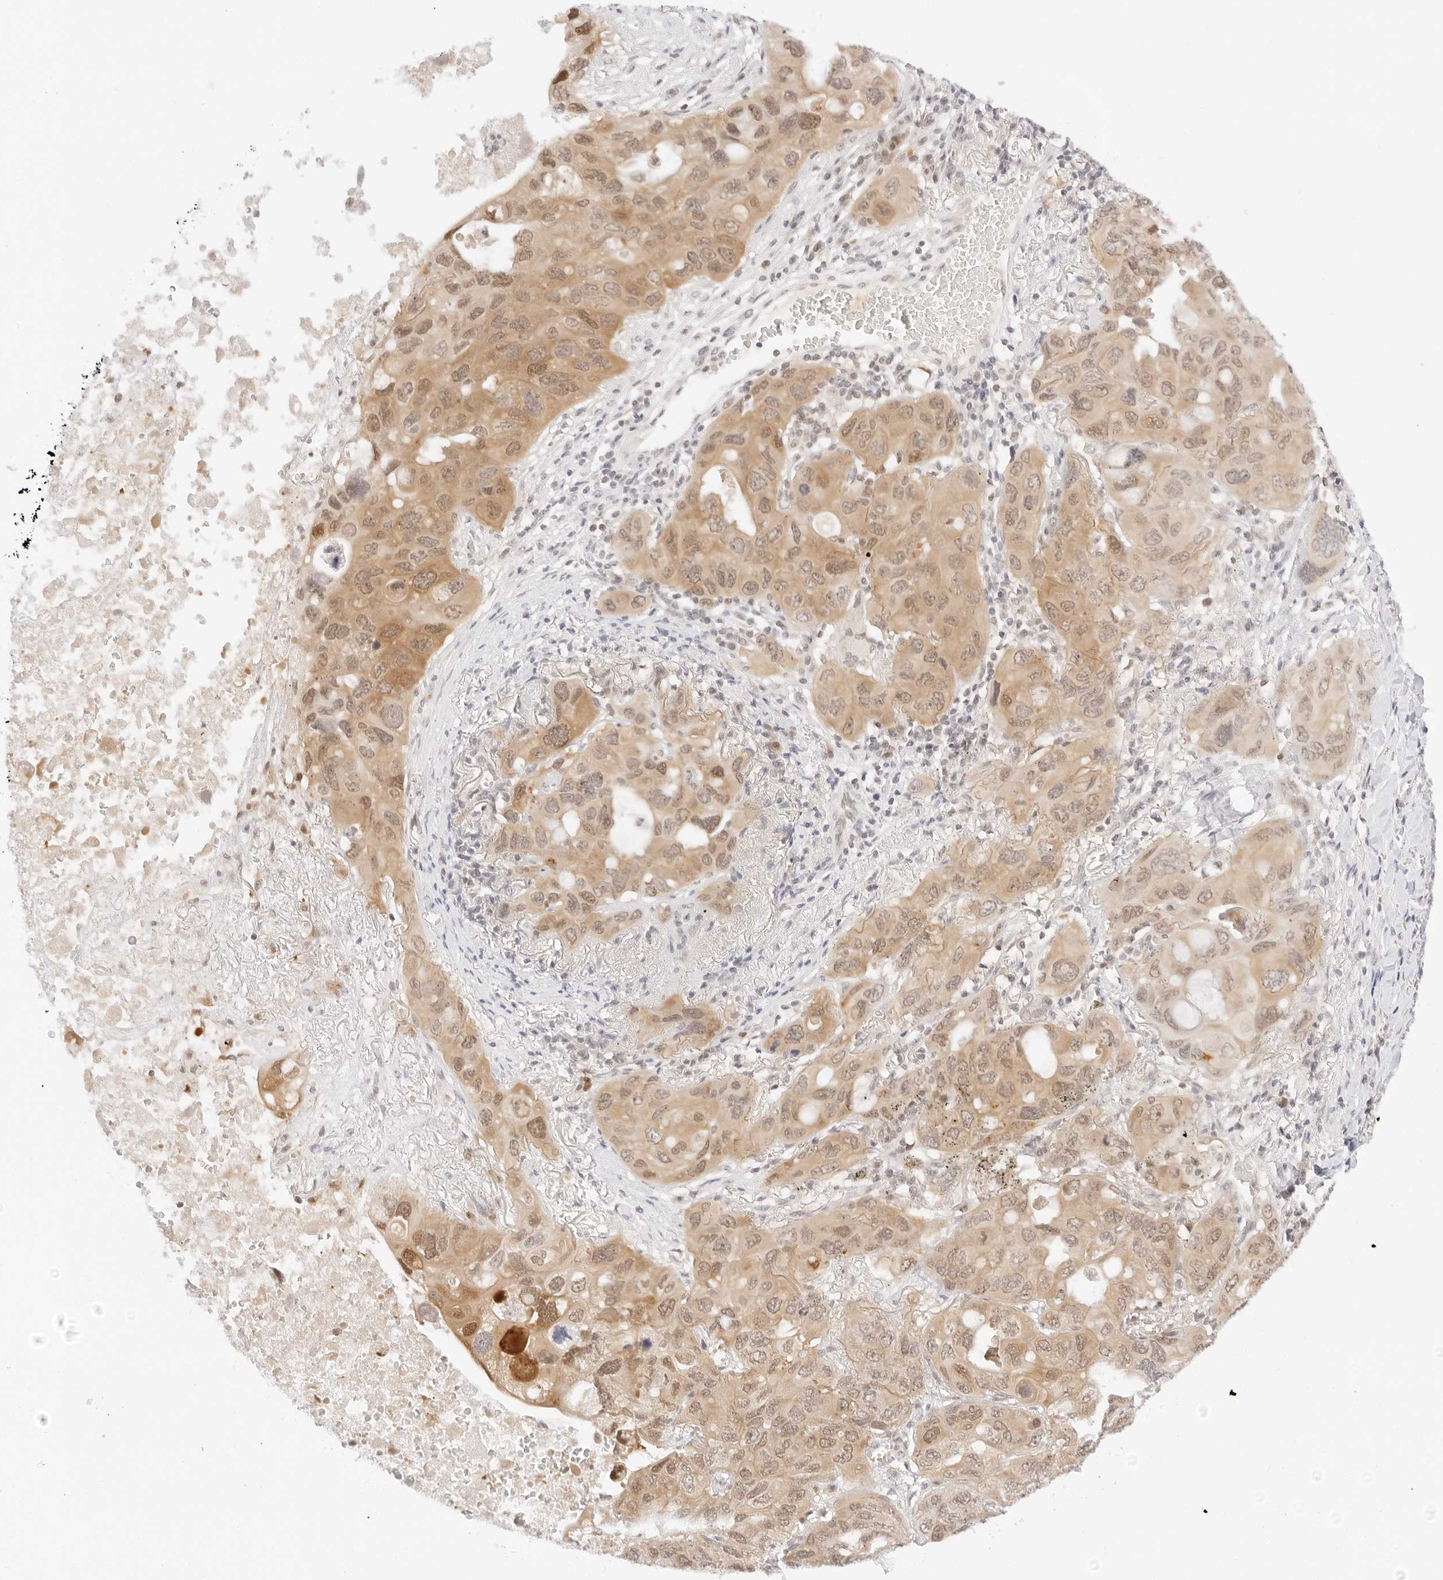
{"staining": {"intensity": "moderate", "quantity": ">75%", "location": "cytoplasmic/membranous,nuclear"}, "tissue": "lung cancer", "cell_type": "Tumor cells", "image_type": "cancer", "snomed": [{"axis": "morphology", "description": "Squamous cell carcinoma, NOS"}, {"axis": "topography", "description": "Lung"}], "caption": "Immunohistochemical staining of lung cancer (squamous cell carcinoma) reveals medium levels of moderate cytoplasmic/membranous and nuclear protein staining in about >75% of tumor cells. The staining is performed using DAB brown chromogen to label protein expression. The nuclei are counter-stained blue using hematoxylin.", "gene": "POLR3C", "patient": {"sex": "female", "age": 73}}